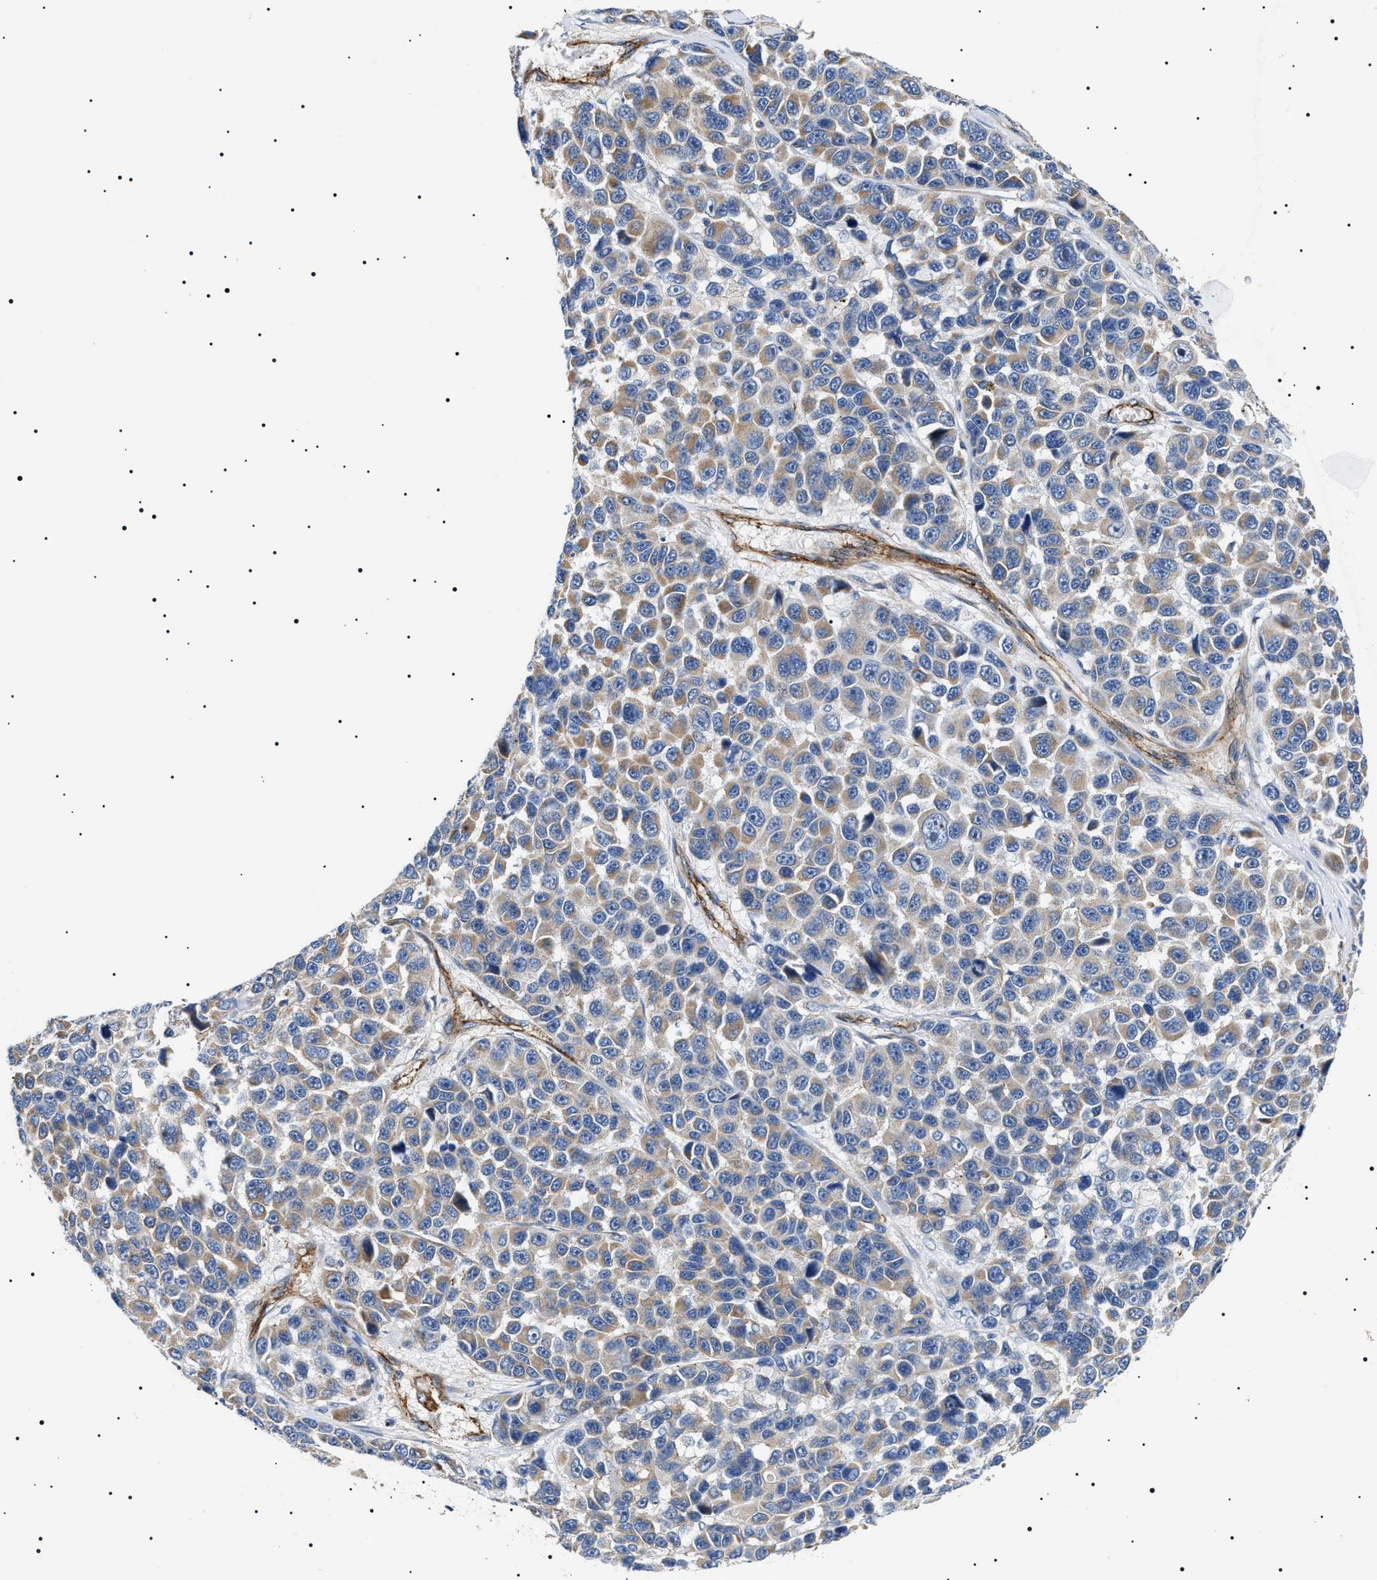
{"staining": {"intensity": "weak", "quantity": "<25%", "location": "cytoplasmic/membranous"}, "tissue": "melanoma", "cell_type": "Tumor cells", "image_type": "cancer", "snomed": [{"axis": "morphology", "description": "Malignant melanoma, NOS"}, {"axis": "topography", "description": "Skin"}], "caption": "IHC of human melanoma exhibits no expression in tumor cells. (DAB (3,3'-diaminobenzidine) immunohistochemistry with hematoxylin counter stain).", "gene": "TMEM222", "patient": {"sex": "male", "age": 53}}